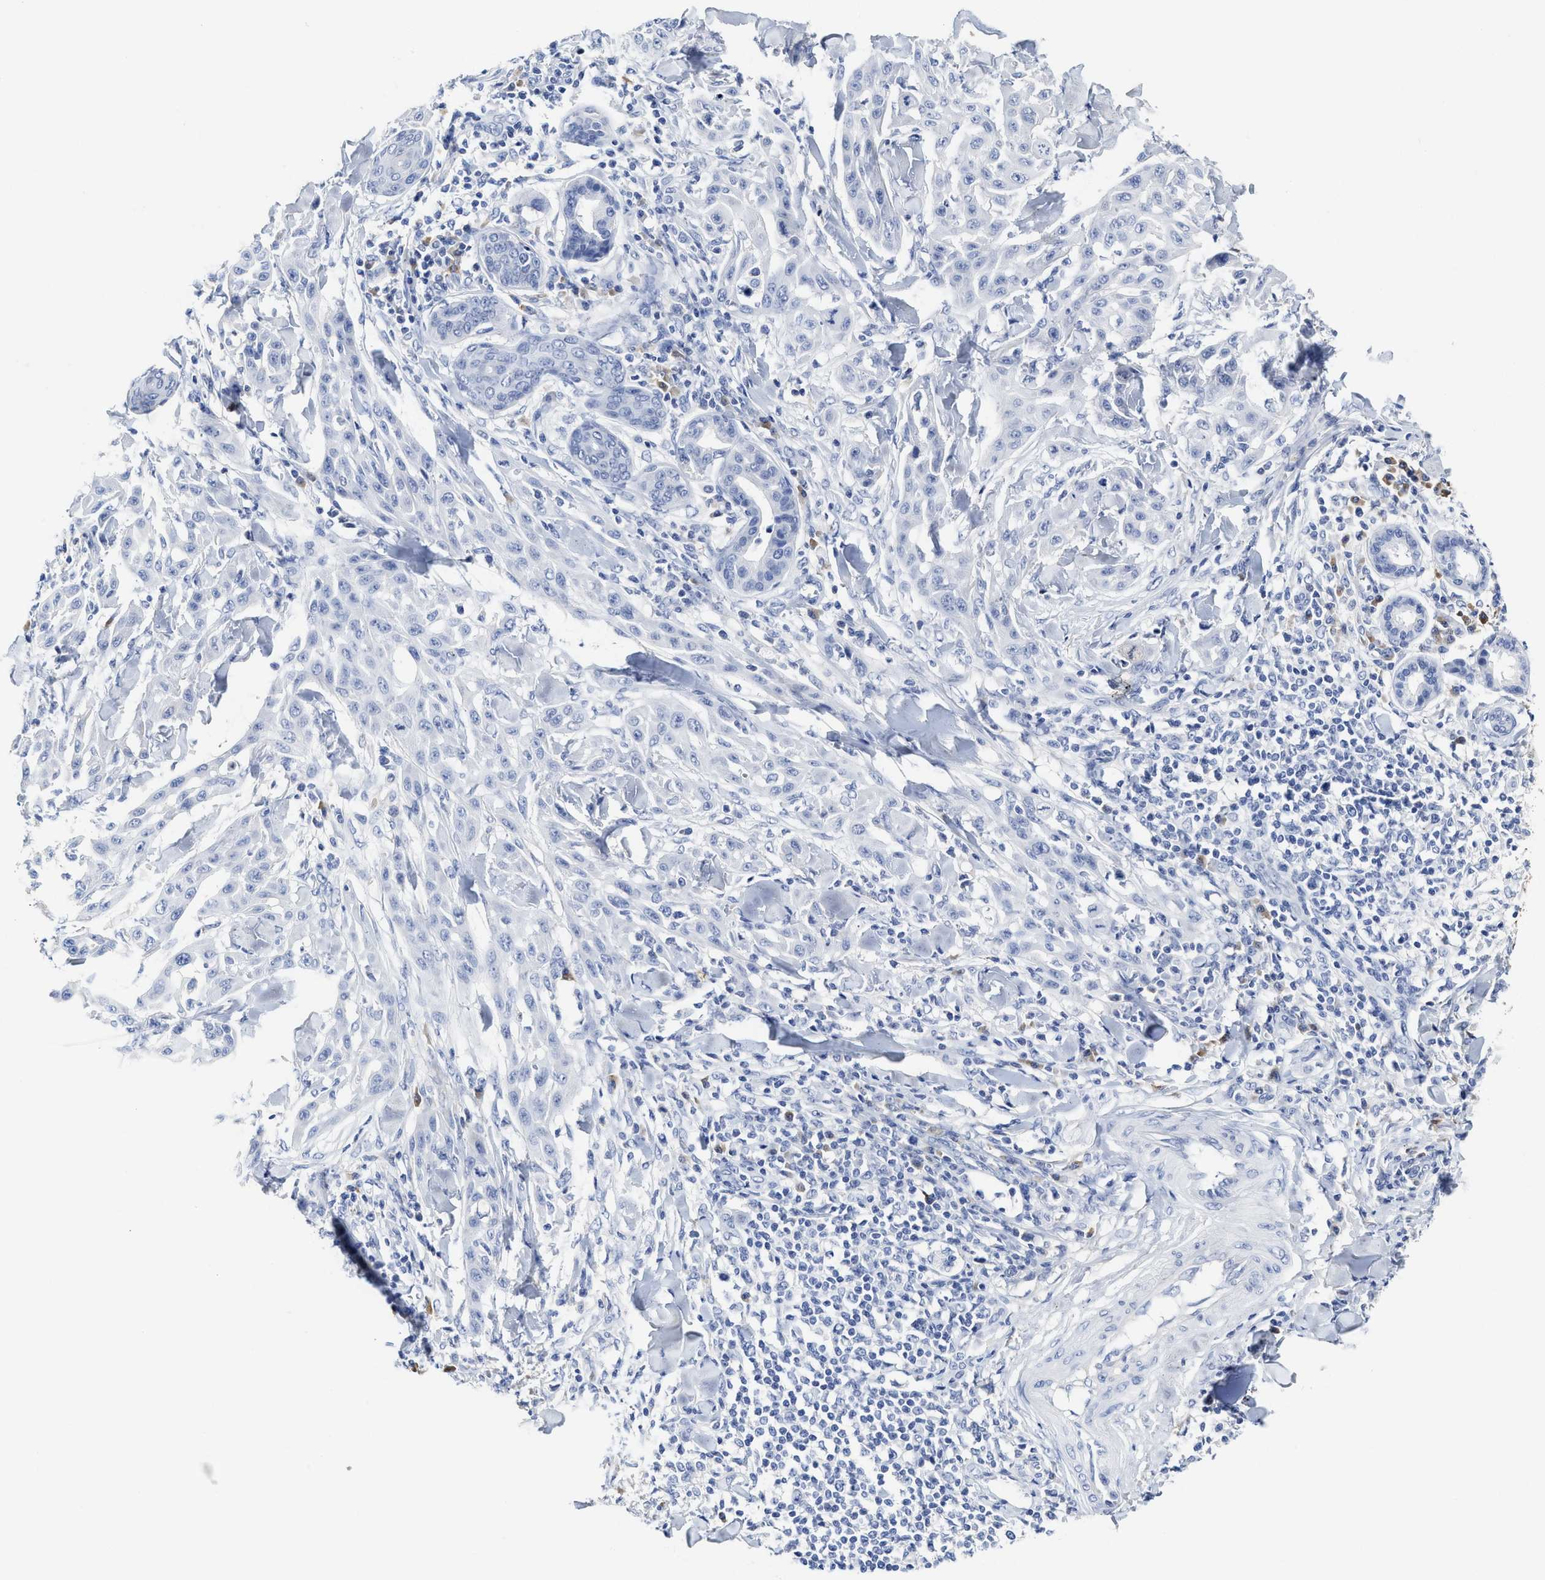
{"staining": {"intensity": "negative", "quantity": "none", "location": "none"}, "tissue": "skin cancer", "cell_type": "Tumor cells", "image_type": "cancer", "snomed": [{"axis": "morphology", "description": "Squamous cell carcinoma, NOS"}, {"axis": "topography", "description": "Skin"}], "caption": "Immunohistochemical staining of human skin cancer (squamous cell carcinoma) displays no significant positivity in tumor cells.", "gene": "C2", "patient": {"sex": "male", "age": 24}}